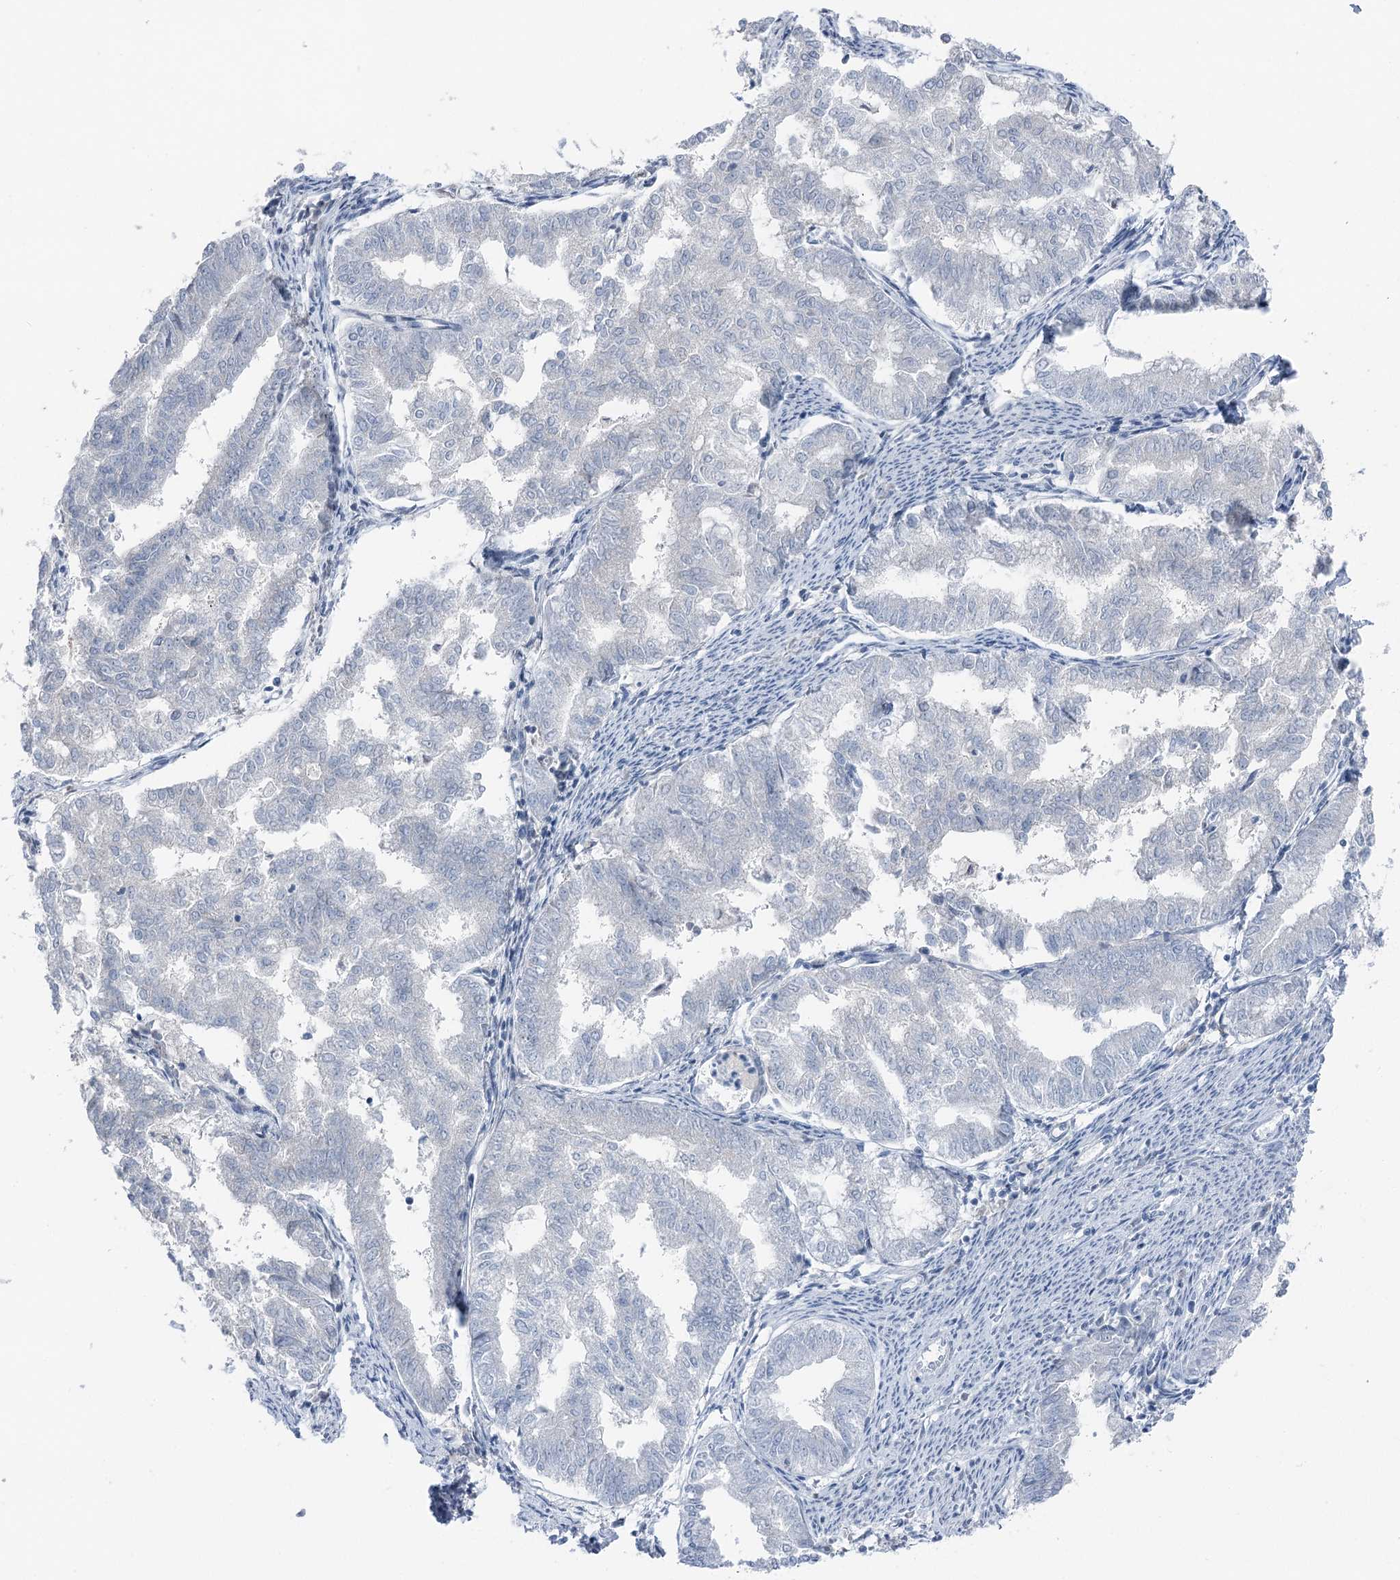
{"staining": {"intensity": "negative", "quantity": "none", "location": "none"}, "tissue": "endometrial cancer", "cell_type": "Tumor cells", "image_type": "cancer", "snomed": [{"axis": "morphology", "description": "Adenocarcinoma, NOS"}, {"axis": "topography", "description": "Endometrium"}], "caption": "This is an immunohistochemistry (IHC) micrograph of human adenocarcinoma (endometrial). There is no positivity in tumor cells.", "gene": "STEEP1", "patient": {"sex": "female", "age": 79}}